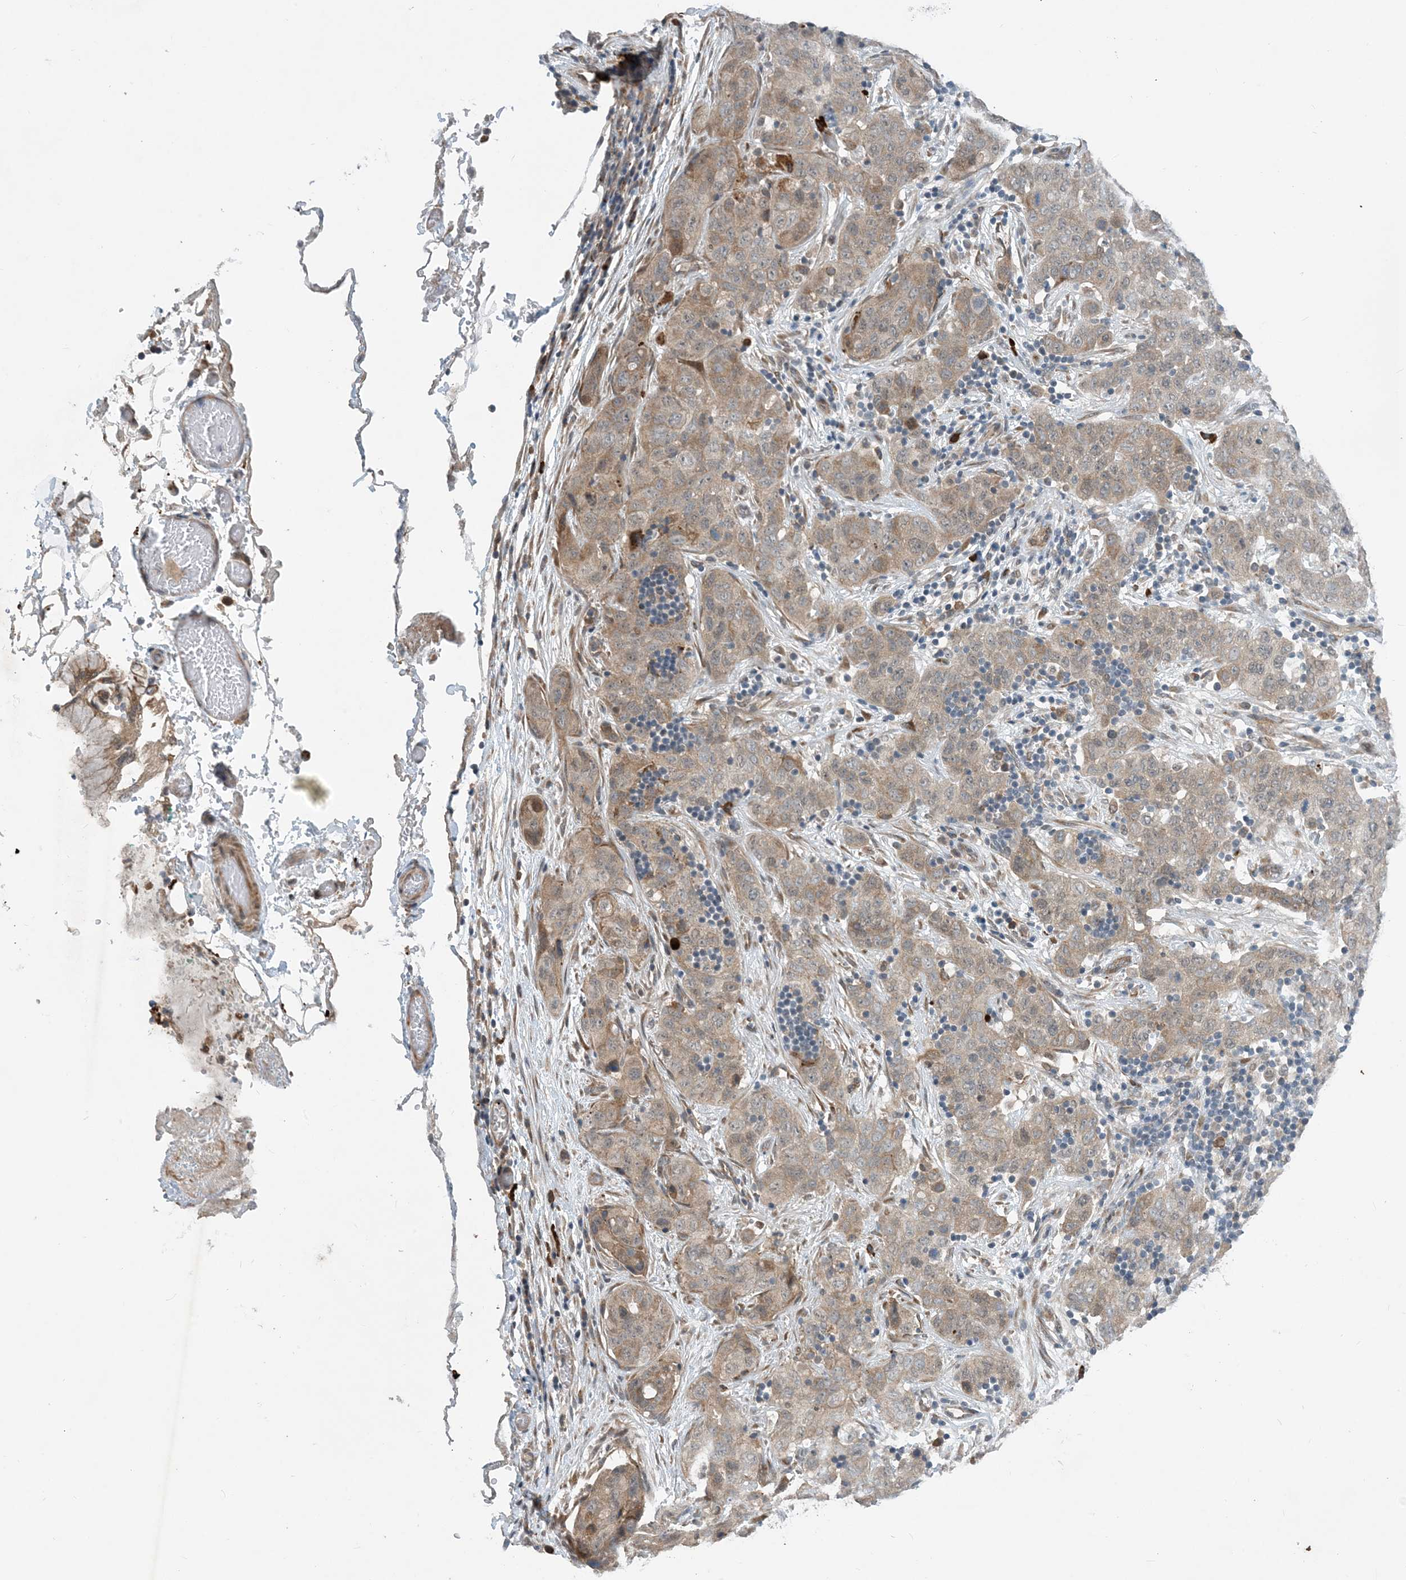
{"staining": {"intensity": "moderate", "quantity": "<25%", "location": "cytoplasmic/membranous"}, "tissue": "stomach cancer", "cell_type": "Tumor cells", "image_type": "cancer", "snomed": [{"axis": "morphology", "description": "Normal tissue, NOS"}, {"axis": "morphology", "description": "Adenocarcinoma, NOS"}, {"axis": "topography", "description": "Lymph node"}, {"axis": "topography", "description": "Stomach"}], "caption": "Immunohistochemistry micrograph of human stomach cancer (adenocarcinoma) stained for a protein (brown), which exhibits low levels of moderate cytoplasmic/membranous staining in approximately <25% of tumor cells.", "gene": "PHOSPHO2", "patient": {"sex": "male", "age": 48}}